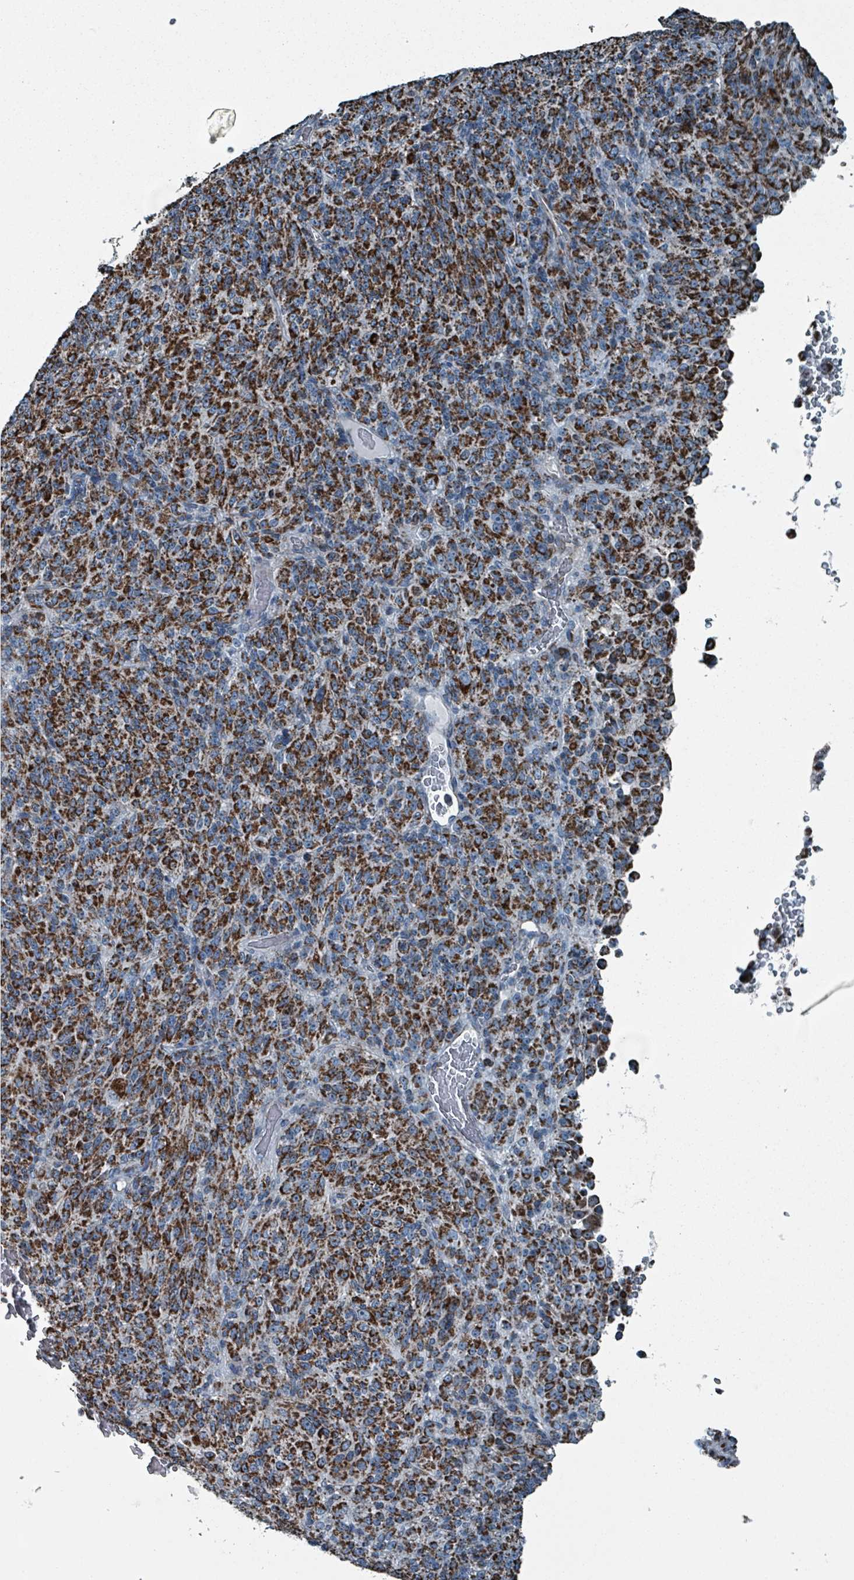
{"staining": {"intensity": "strong", "quantity": ">75%", "location": "cytoplasmic/membranous"}, "tissue": "melanoma", "cell_type": "Tumor cells", "image_type": "cancer", "snomed": [{"axis": "morphology", "description": "Malignant melanoma, Metastatic site"}, {"axis": "topography", "description": "Brain"}], "caption": "An immunohistochemistry (IHC) photomicrograph of neoplastic tissue is shown. Protein staining in brown shows strong cytoplasmic/membranous positivity in malignant melanoma (metastatic site) within tumor cells.", "gene": "ABHD18", "patient": {"sex": "female", "age": 56}}